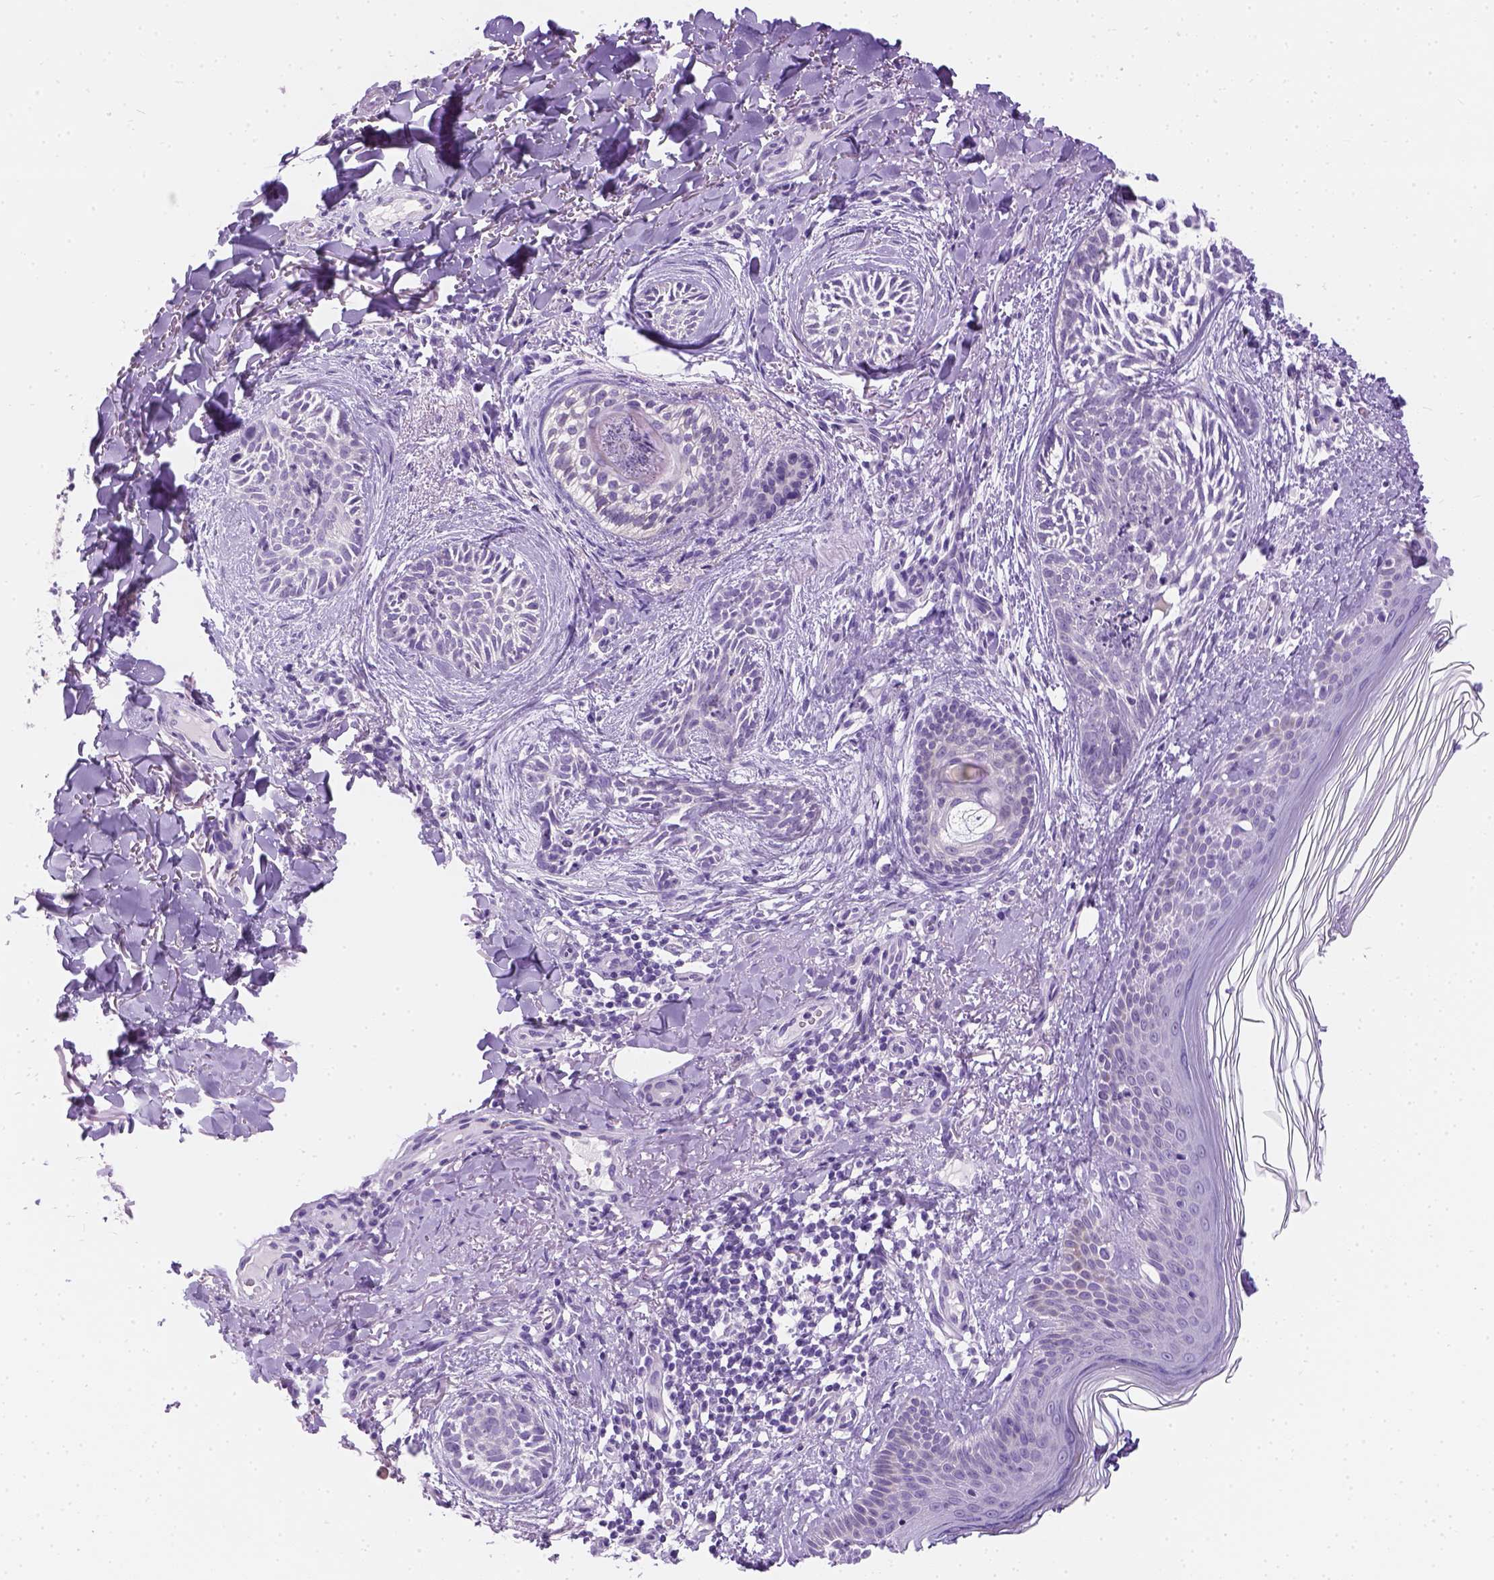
{"staining": {"intensity": "negative", "quantity": "none", "location": "none"}, "tissue": "skin cancer", "cell_type": "Tumor cells", "image_type": "cancer", "snomed": [{"axis": "morphology", "description": "Basal cell carcinoma"}, {"axis": "topography", "description": "Skin"}], "caption": "The photomicrograph exhibits no staining of tumor cells in skin cancer. Nuclei are stained in blue.", "gene": "TMEM38A", "patient": {"sex": "female", "age": 68}}